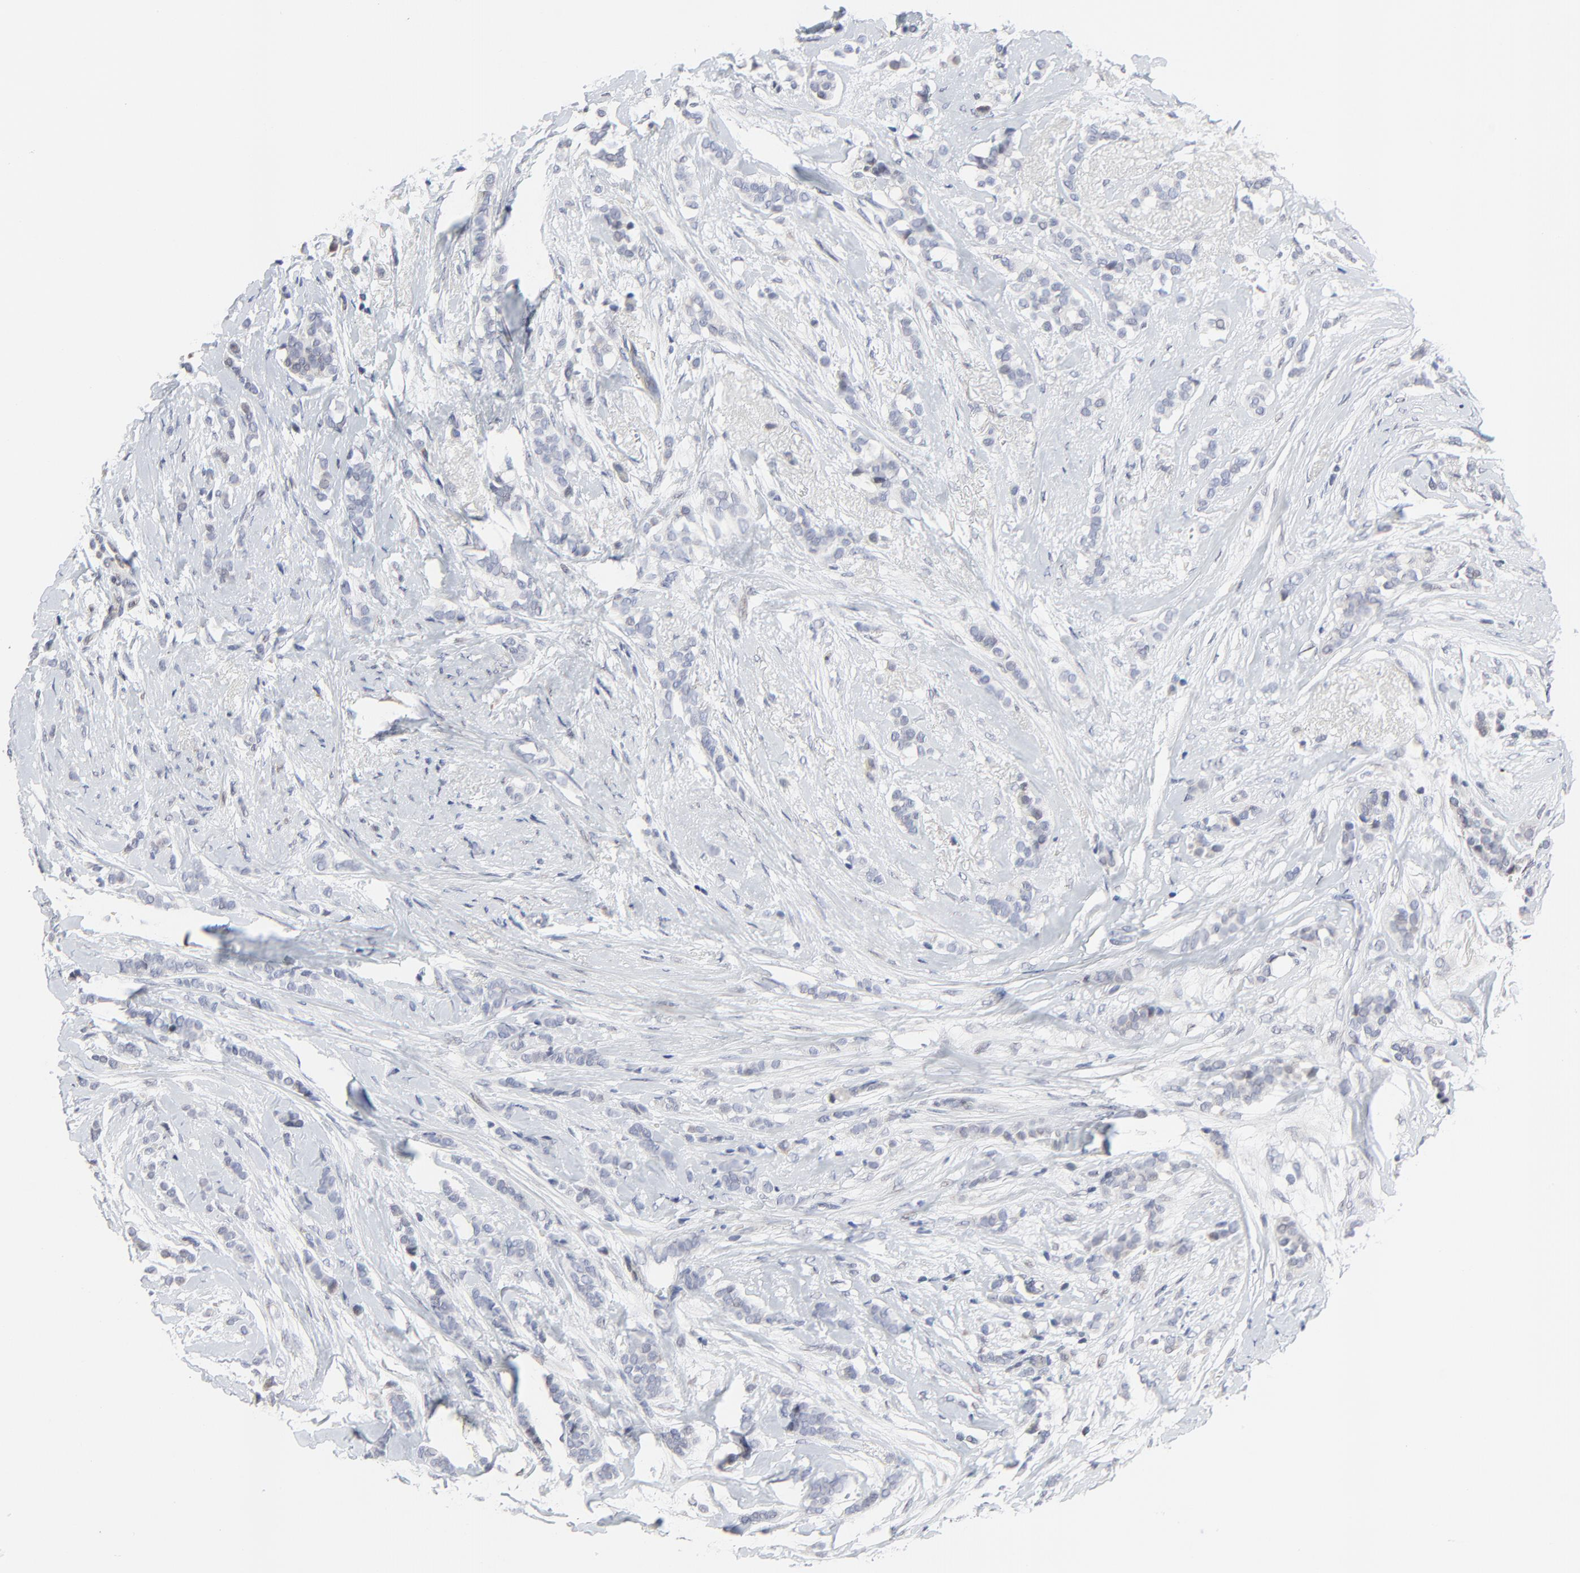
{"staining": {"intensity": "negative", "quantity": "none", "location": "none"}, "tissue": "breast cancer", "cell_type": "Tumor cells", "image_type": "cancer", "snomed": [{"axis": "morphology", "description": "Lobular carcinoma"}, {"axis": "topography", "description": "Breast"}], "caption": "Human breast lobular carcinoma stained for a protein using IHC reveals no expression in tumor cells.", "gene": "NLGN3", "patient": {"sex": "female", "age": 56}}